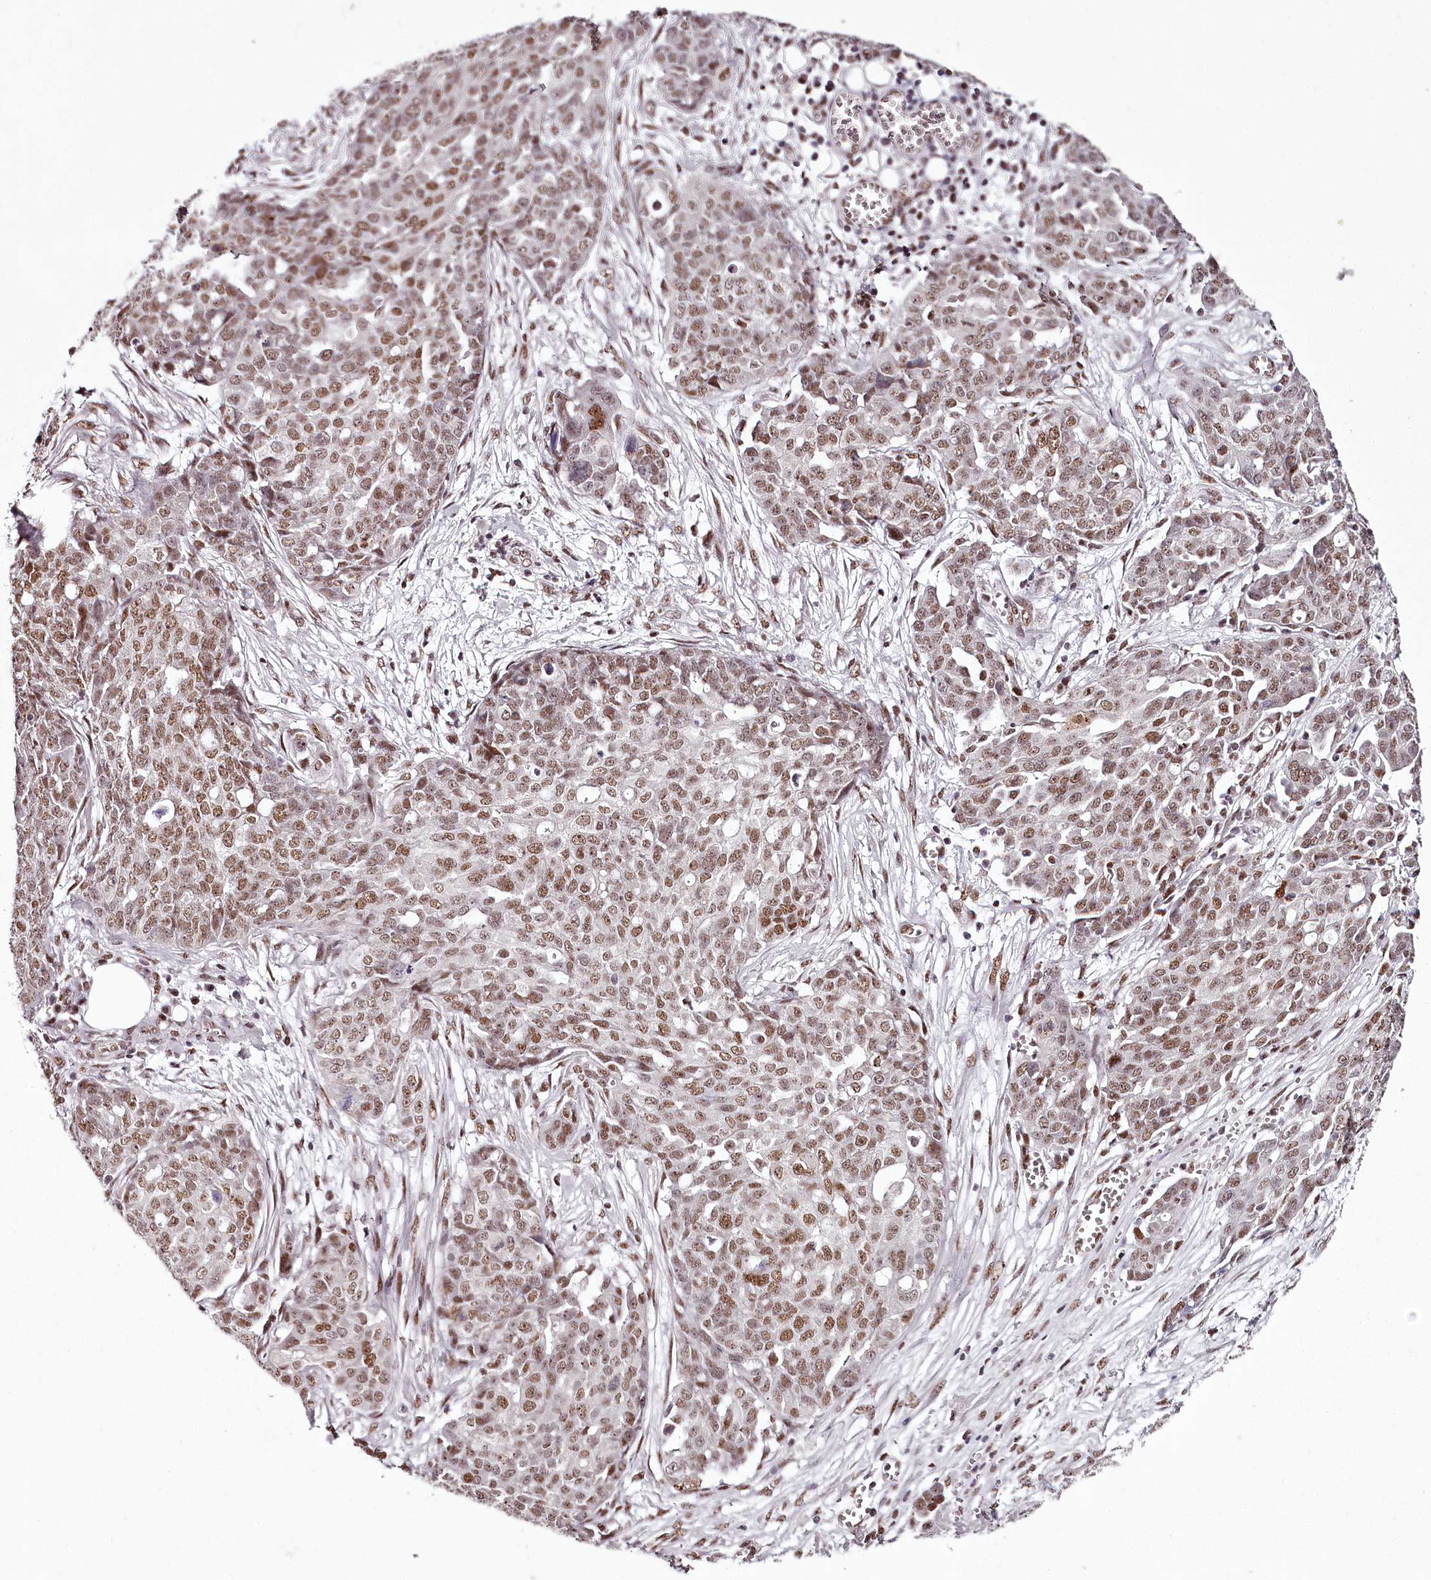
{"staining": {"intensity": "moderate", "quantity": ">75%", "location": "nuclear"}, "tissue": "ovarian cancer", "cell_type": "Tumor cells", "image_type": "cancer", "snomed": [{"axis": "morphology", "description": "Cystadenocarcinoma, serous, NOS"}, {"axis": "topography", "description": "Soft tissue"}, {"axis": "topography", "description": "Ovary"}], "caption": "Human ovarian cancer stained with a brown dye demonstrates moderate nuclear positive positivity in about >75% of tumor cells.", "gene": "PSPC1", "patient": {"sex": "female", "age": 57}}